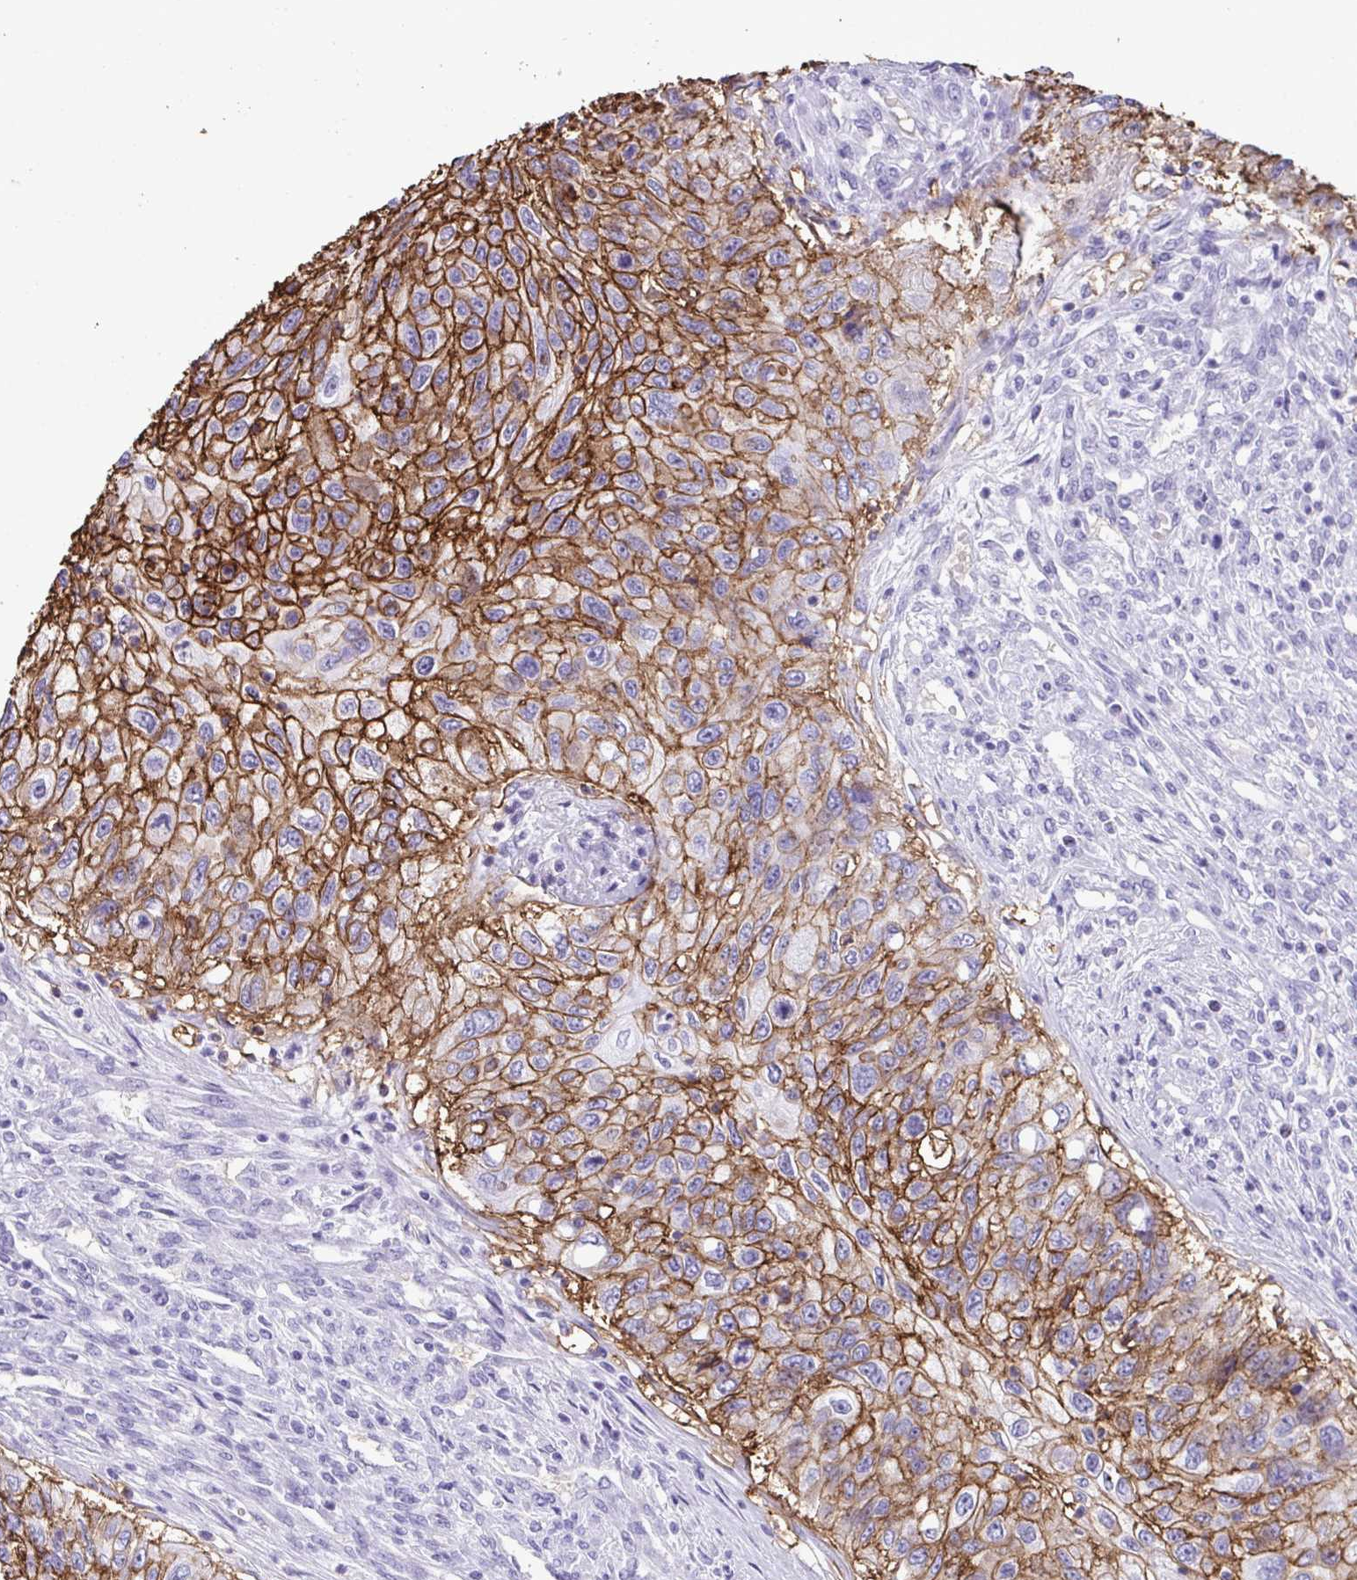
{"staining": {"intensity": "moderate", "quantity": ">75%", "location": "cytoplasmic/membranous"}, "tissue": "urothelial cancer", "cell_type": "Tumor cells", "image_type": "cancer", "snomed": [{"axis": "morphology", "description": "Urothelial carcinoma, High grade"}, {"axis": "topography", "description": "Urinary bladder"}], "caption": "Immunohistochemical staining of high-grade urothelial carcinoma shows moderate cytoplasmic/membranous protein staining in approximately >75% of tumor cells.", "gene": "SLC2A1", "patient": {"sex": "female", "age": 60}}